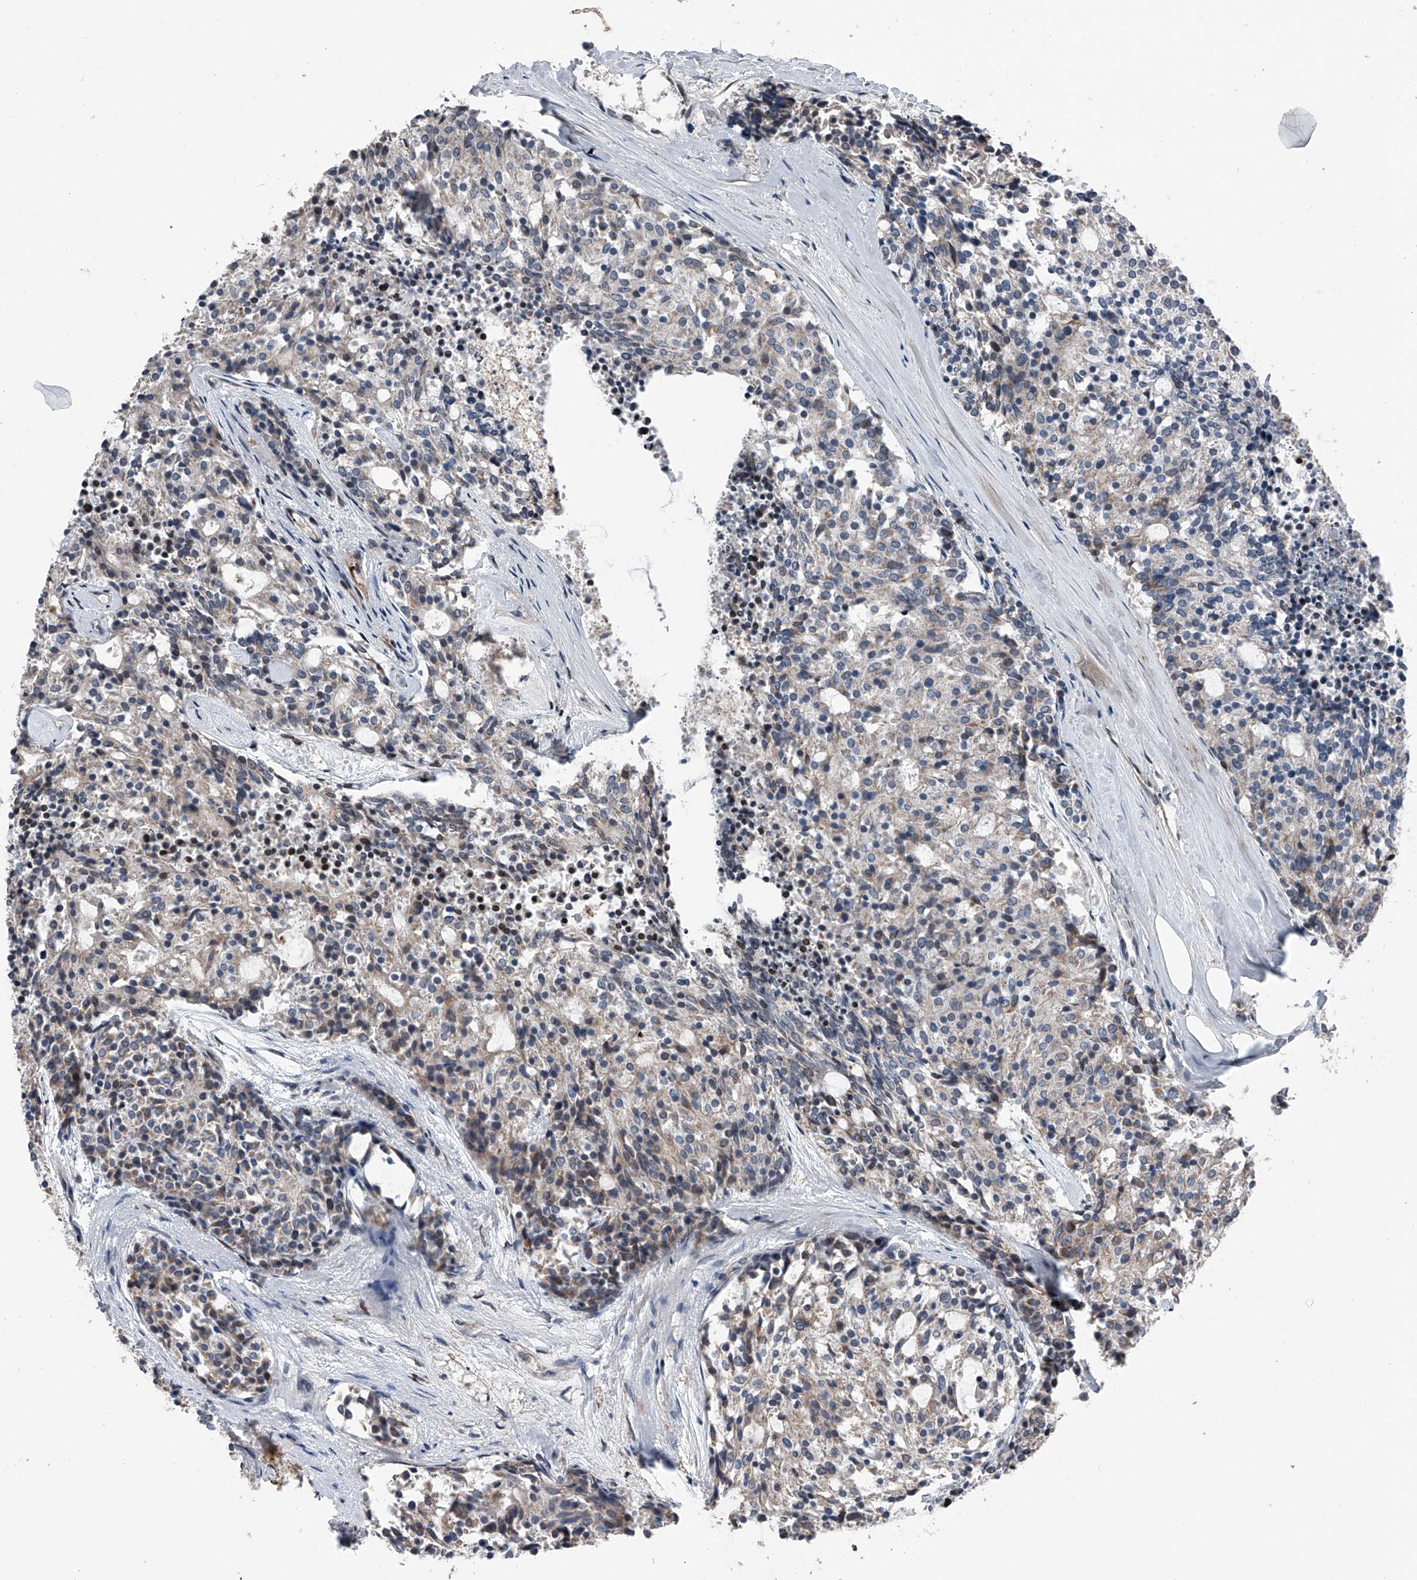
{"staining": {"intensity": "weak", "quantity": "25%-75%", "location": "cytoplasmic/membranous"}, "tissue": "carcinoid", "cell_type": "Tumor cells", "image_type": "cancer", "snomed": [{"axis": "morphology", "description": "Carcinoid, malignant, NOS"}, {"axis": "topography", "description": "Pancreas"}], "caption": "IHC of human carcinoid (malignant) reveals low levels of weak cytoplasmic/membranous staining in approximately 25%-75% of tumor cells.", "gene": "DST", "patient": {"sex": "female", "age": 54}}